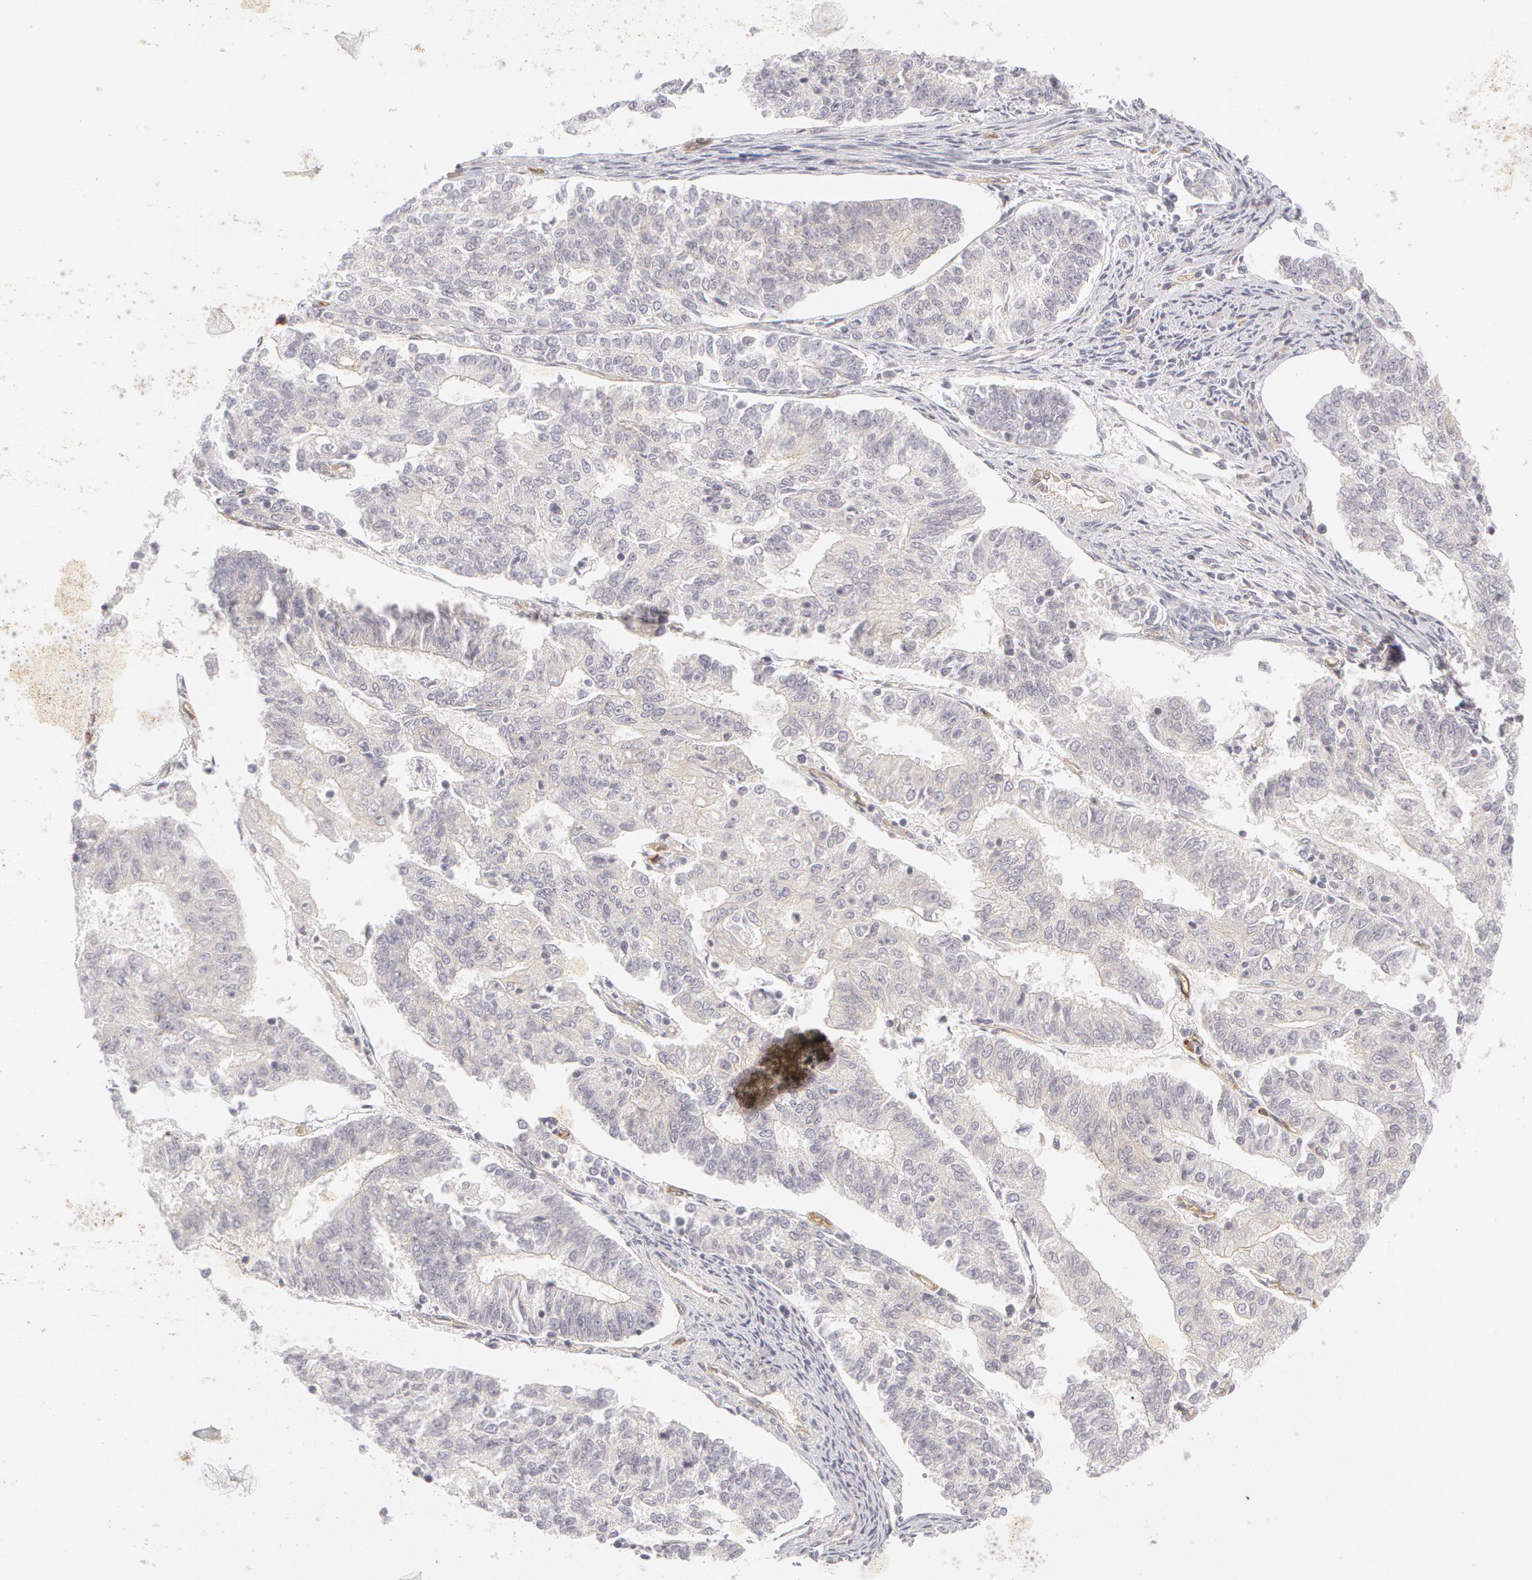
{"staining": {"intensity": "weak", "quantity": "<25%", "location": "cytoplasmic/membranous"}, "tissue": "endometrial cancer", "cell_type": "Tumor cells", "image_type": "cancer", "snomed": [{"axis": "morphology", "description": "Adenocarcinoma, NOS"}, {"axis": "topography", "description": "Endometrium"}], "caption": "Endometrial cancer was stained to show a protein in brown. There is no significant positivity in tumor cells.", "gene": "ABCB1", "patient": {"sex": "female", "age": 56}}